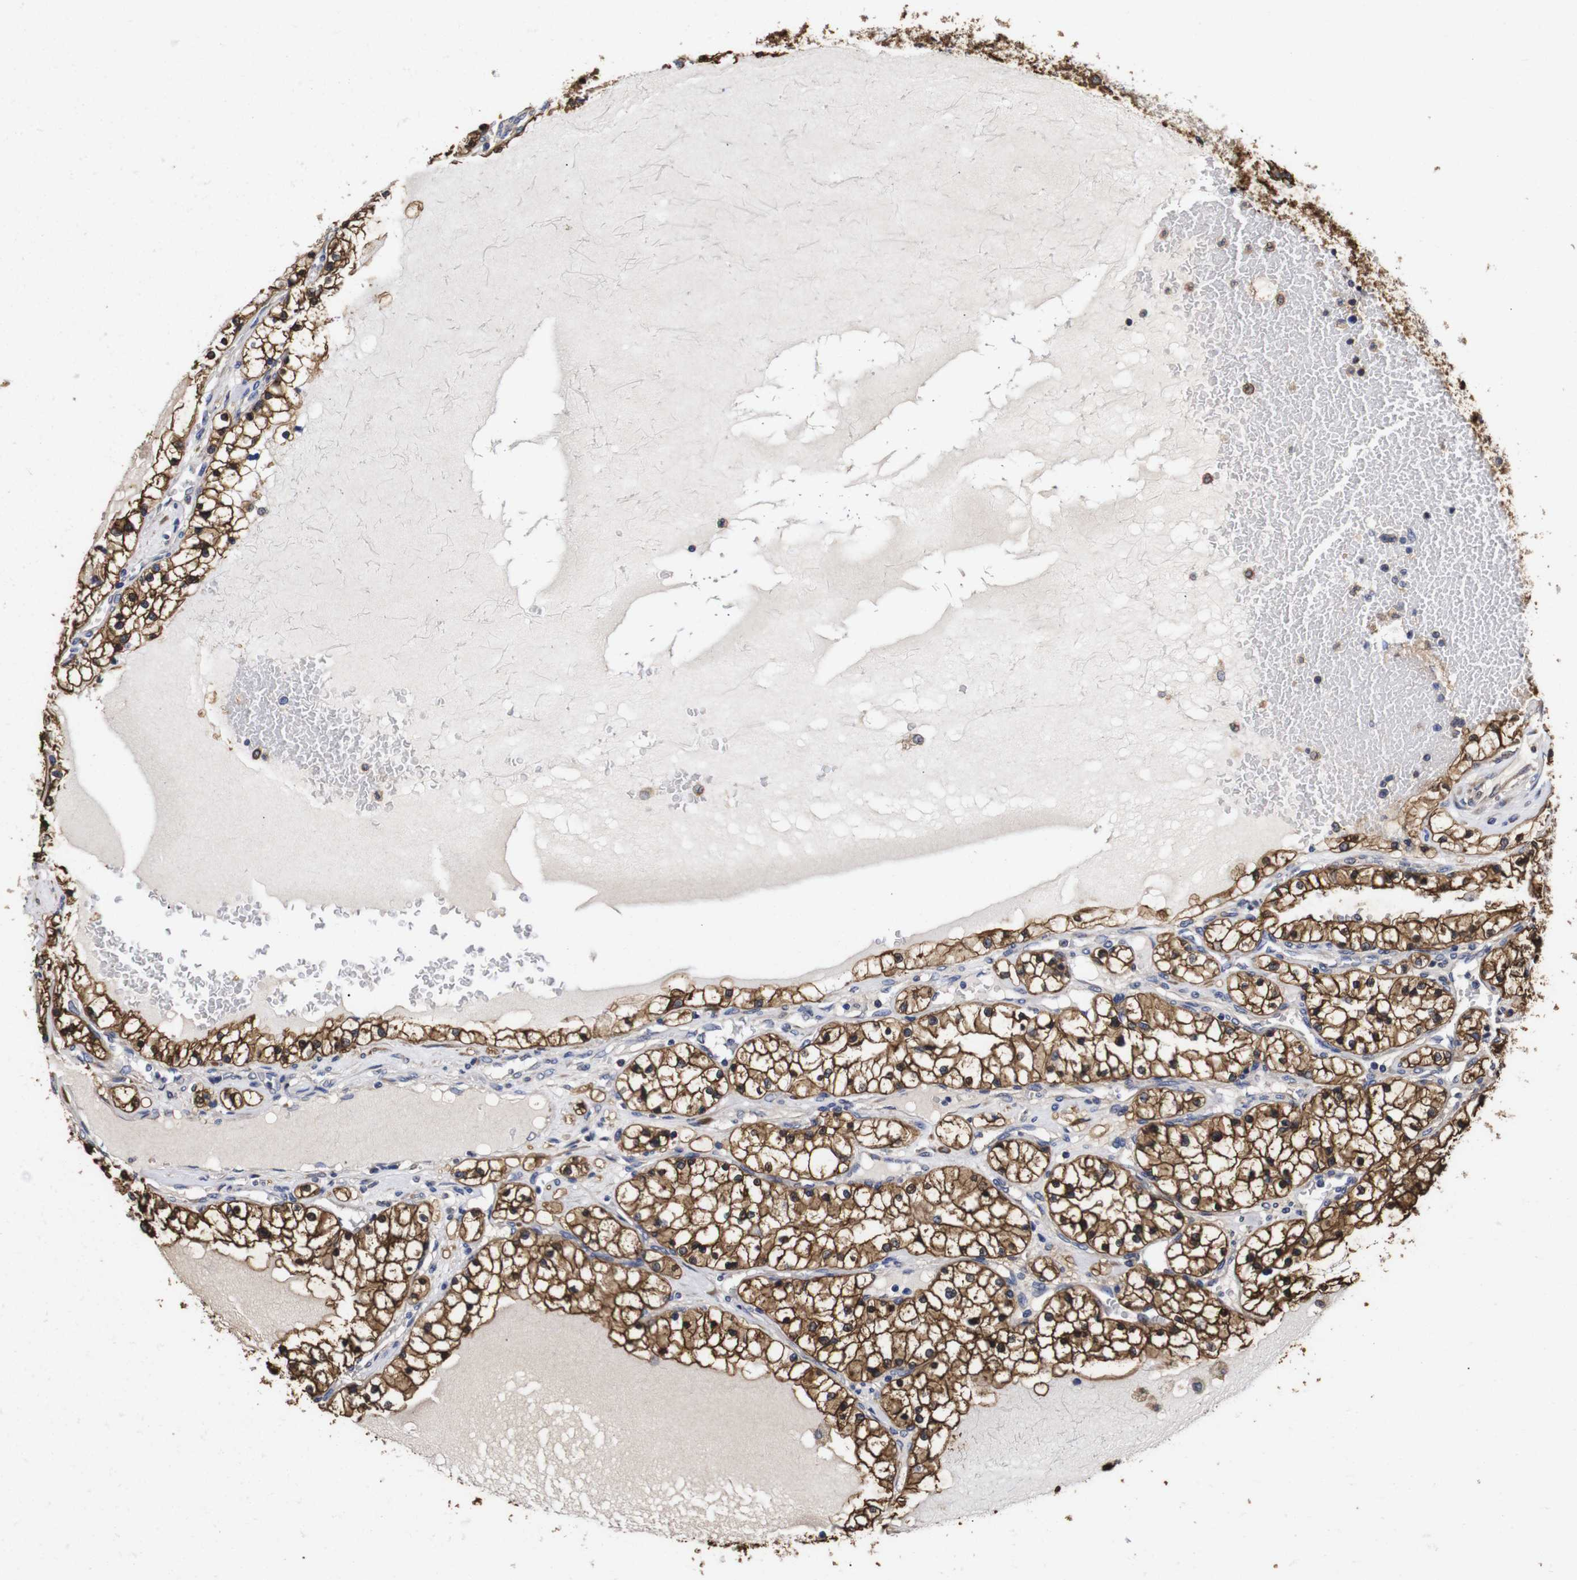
{"staining": {"intensity": "strong", "quantity": ">75%", "location": "cytoplasmic/membranous,nuclear"}, "tissue": "renal cancer", "cell_type": "Tumor cells", "image_type": "cancer", "snomed": [{"axis": "morphology", "description": "Adenocarcinoma, NOS"}, {"axis": "topography", "description": "Kidney"}], "caption": "Human renal cancer (adenocarcinoma) stained for a protein (brown) demonstrates strong cytoplasmic/membranous and nuclear positive positivity in approximately >75% of tumor cells.", "gene": "LRRCC1", "patient": {"sex": "male", "age": 68}}